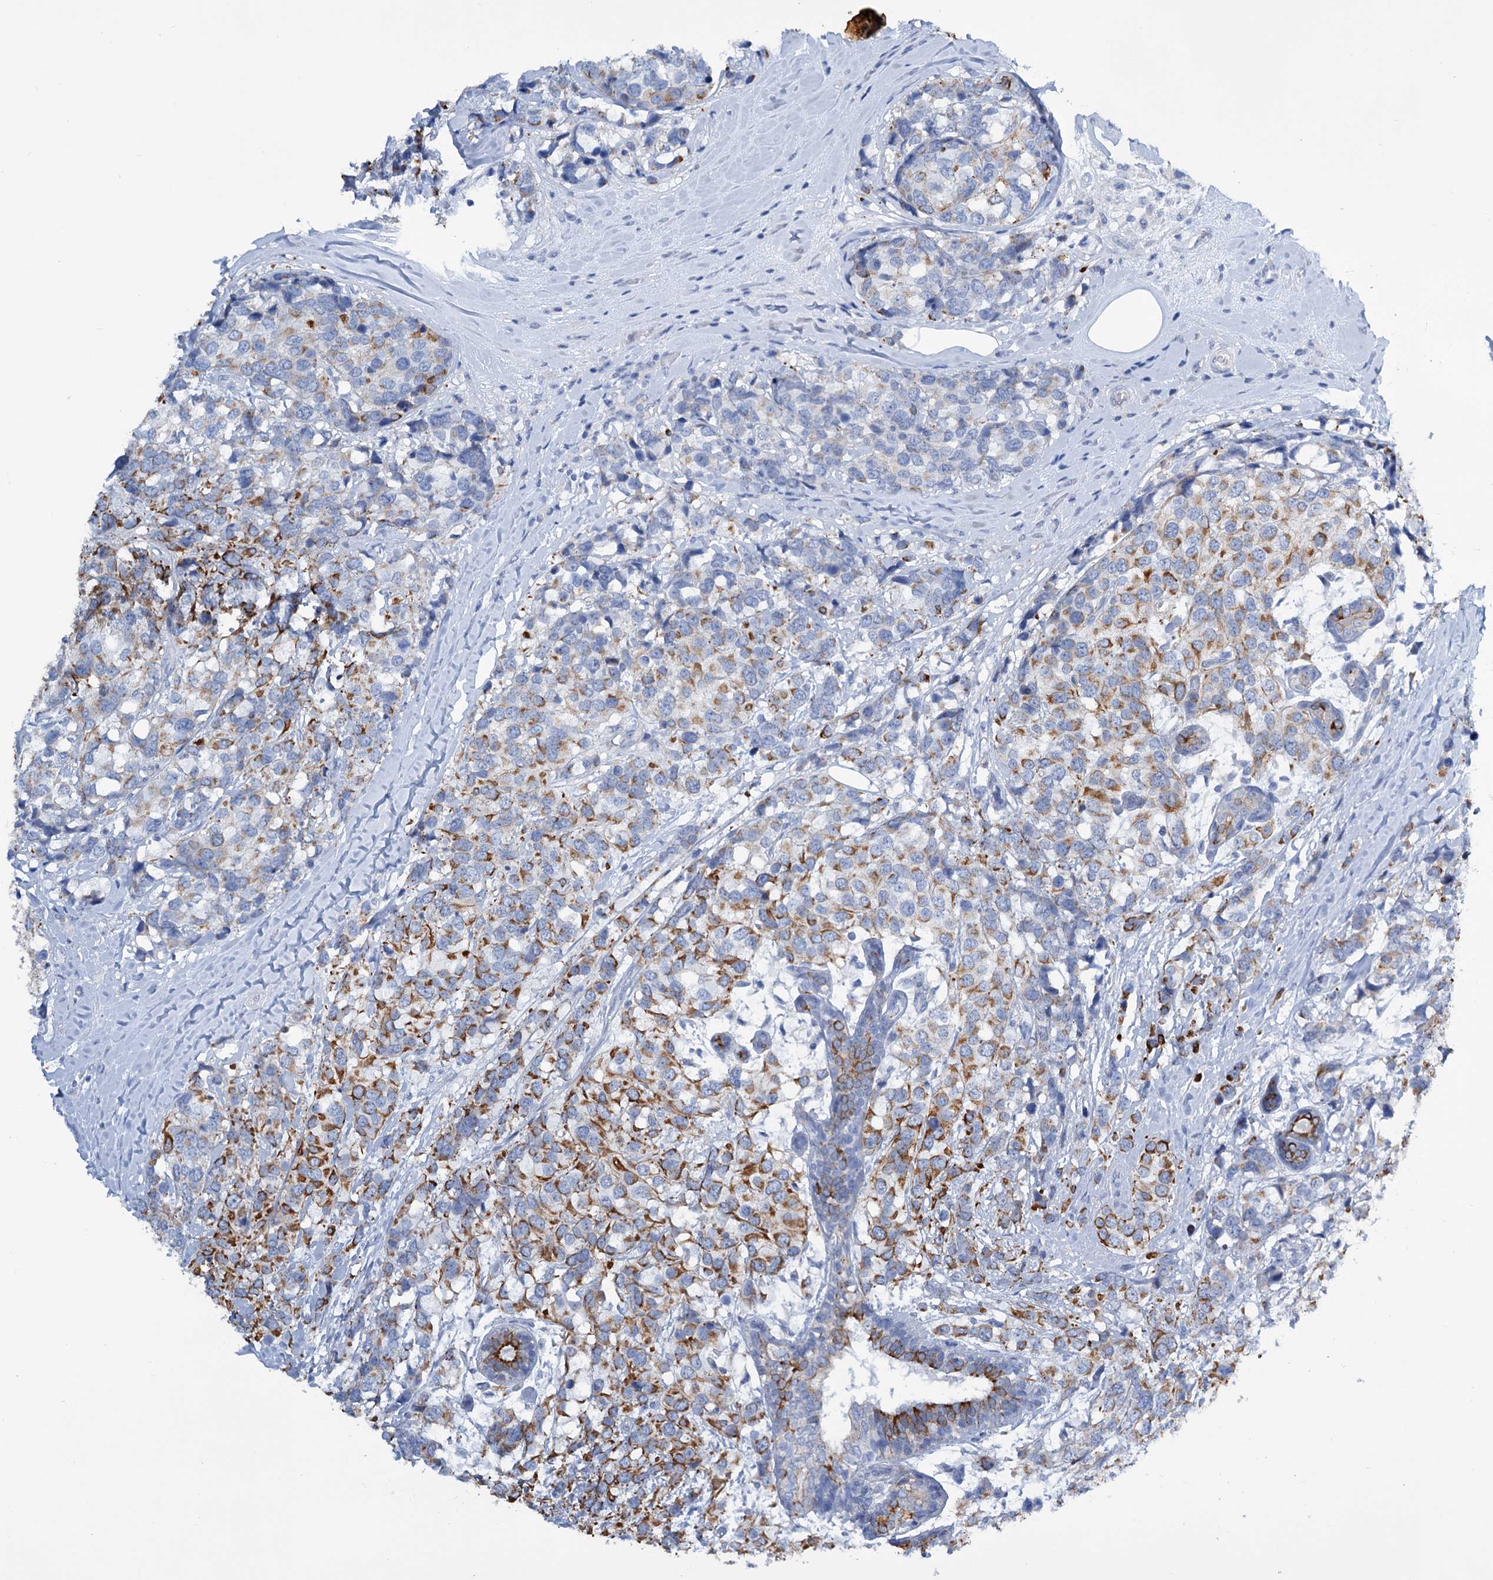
{"staining": {"intensity": "moderate", "quantity": "25%-75%", "location": "cytoplasmic/membranous"}, "tissue": "breast cancer", "cell_type": "Tumor cells", "image_type": "cancer", "snomed": [{"axis": "morphology", "description": "Lobular carcinoma"}, {"axis": "topography", "description": "Breast"}], "caption": "Protein expression analysis of lobular carcinoma (breast) reveals moderate cytoplasmic/membranous staining in approximately 25%-75% of tumor cells.", "gene": "FAAP20", "patient": {"sex": "female", "age": 59}}